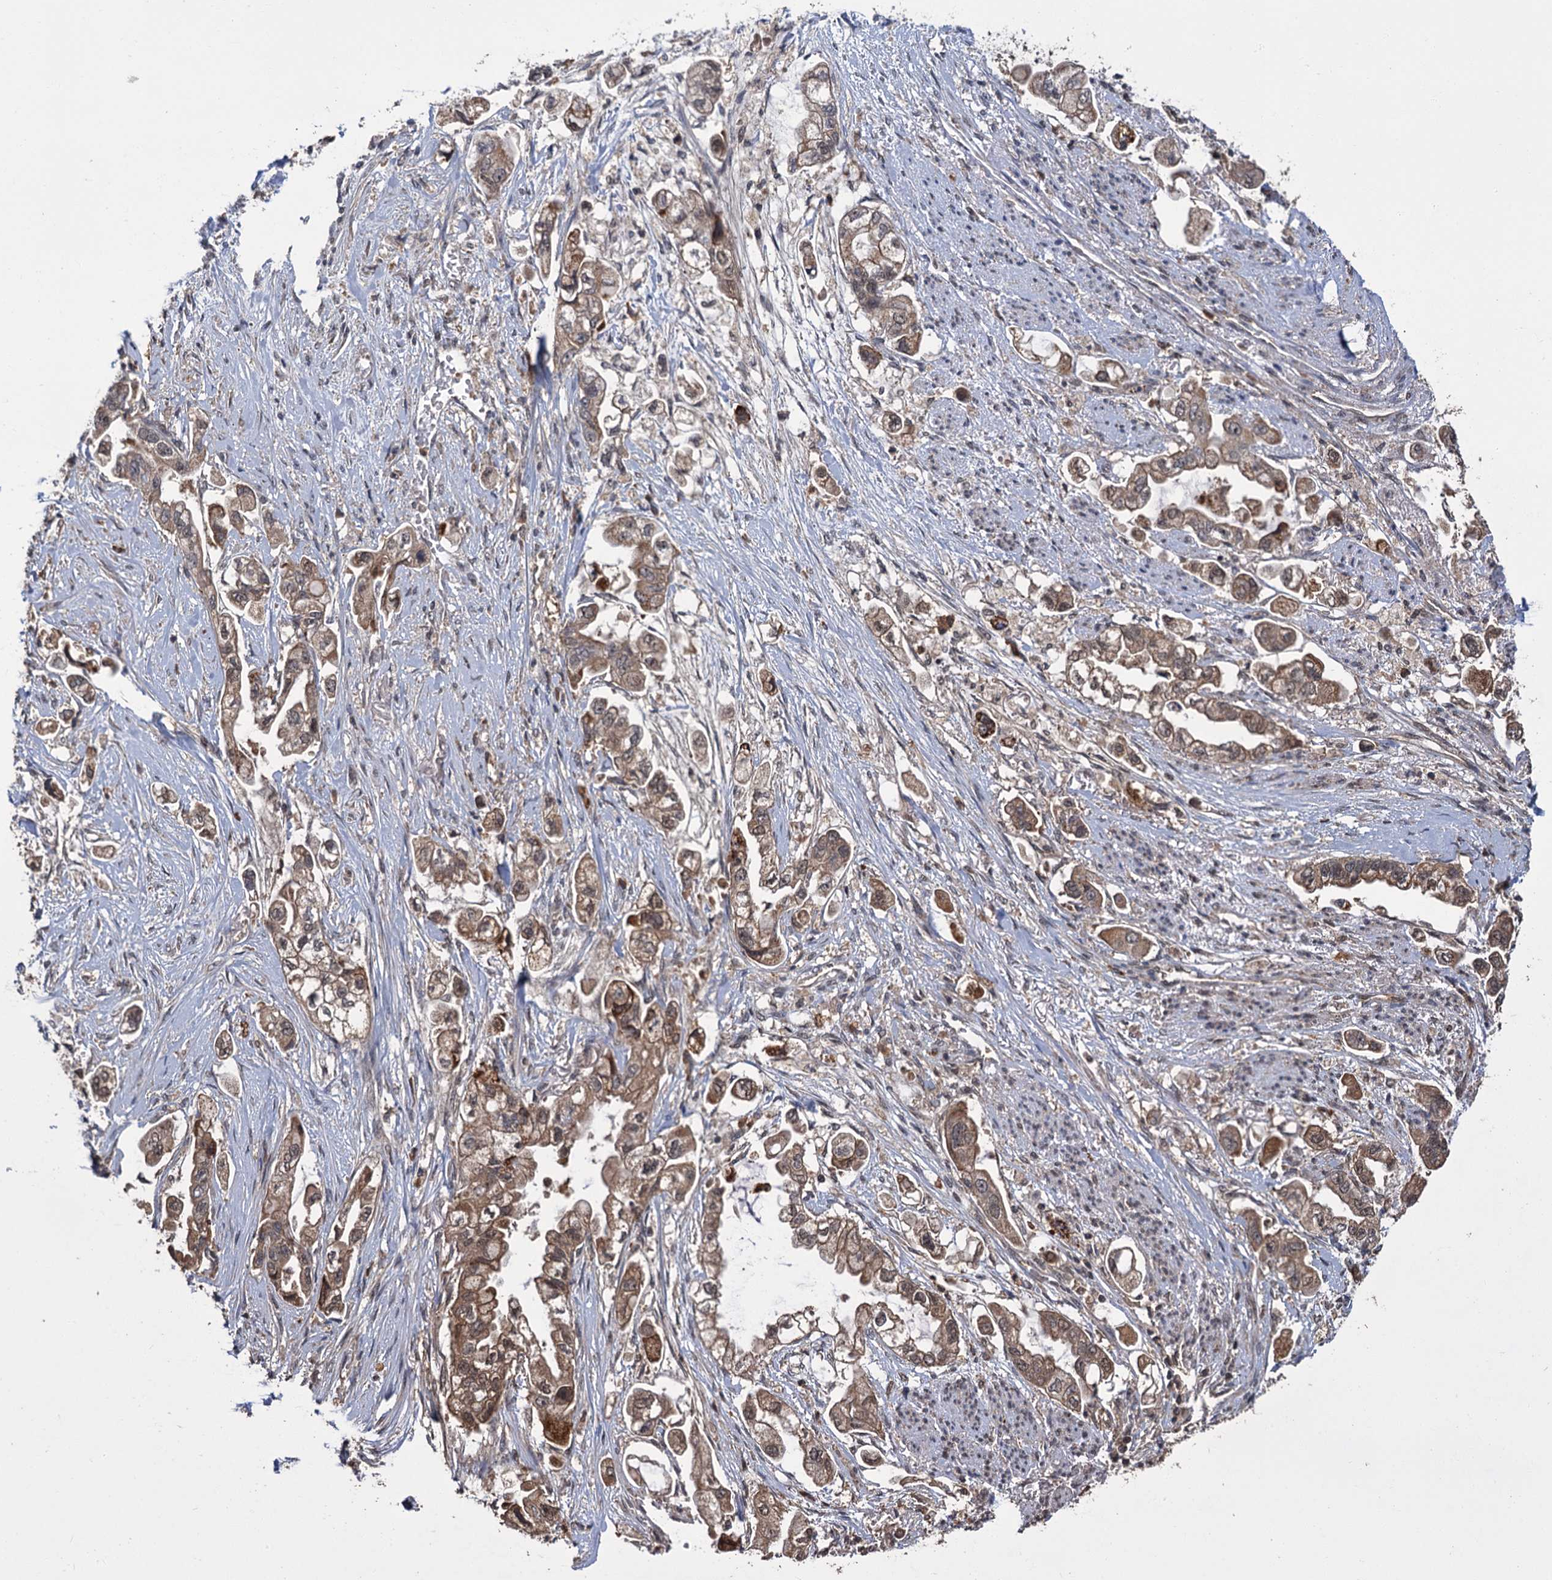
{"staining": {"intensity": "moderate", "quantity": ">75%", "location": "cytoplasmic/membranous,nuclear"}, "tissue": "stomach cancer", "cell_type": "Tumor cells", "image_type": "cancer", "snomed": [{"axis": "morphology", "description": "Adenocarcinoma, NOS"}, {"axis": "topography", "description": "Stomach"}], "caption": "Immunohistochemistry (IHC) (DAB (3,3'-diaminobenzidine)) staining of stomach adenocarcinoma reveals moderate cytoplasmic/membranous and nuclear protein staining in approximately >75% of tumor cells.", "gene": "KANSL2", "patient": {"sex": "male", "age": 62}}